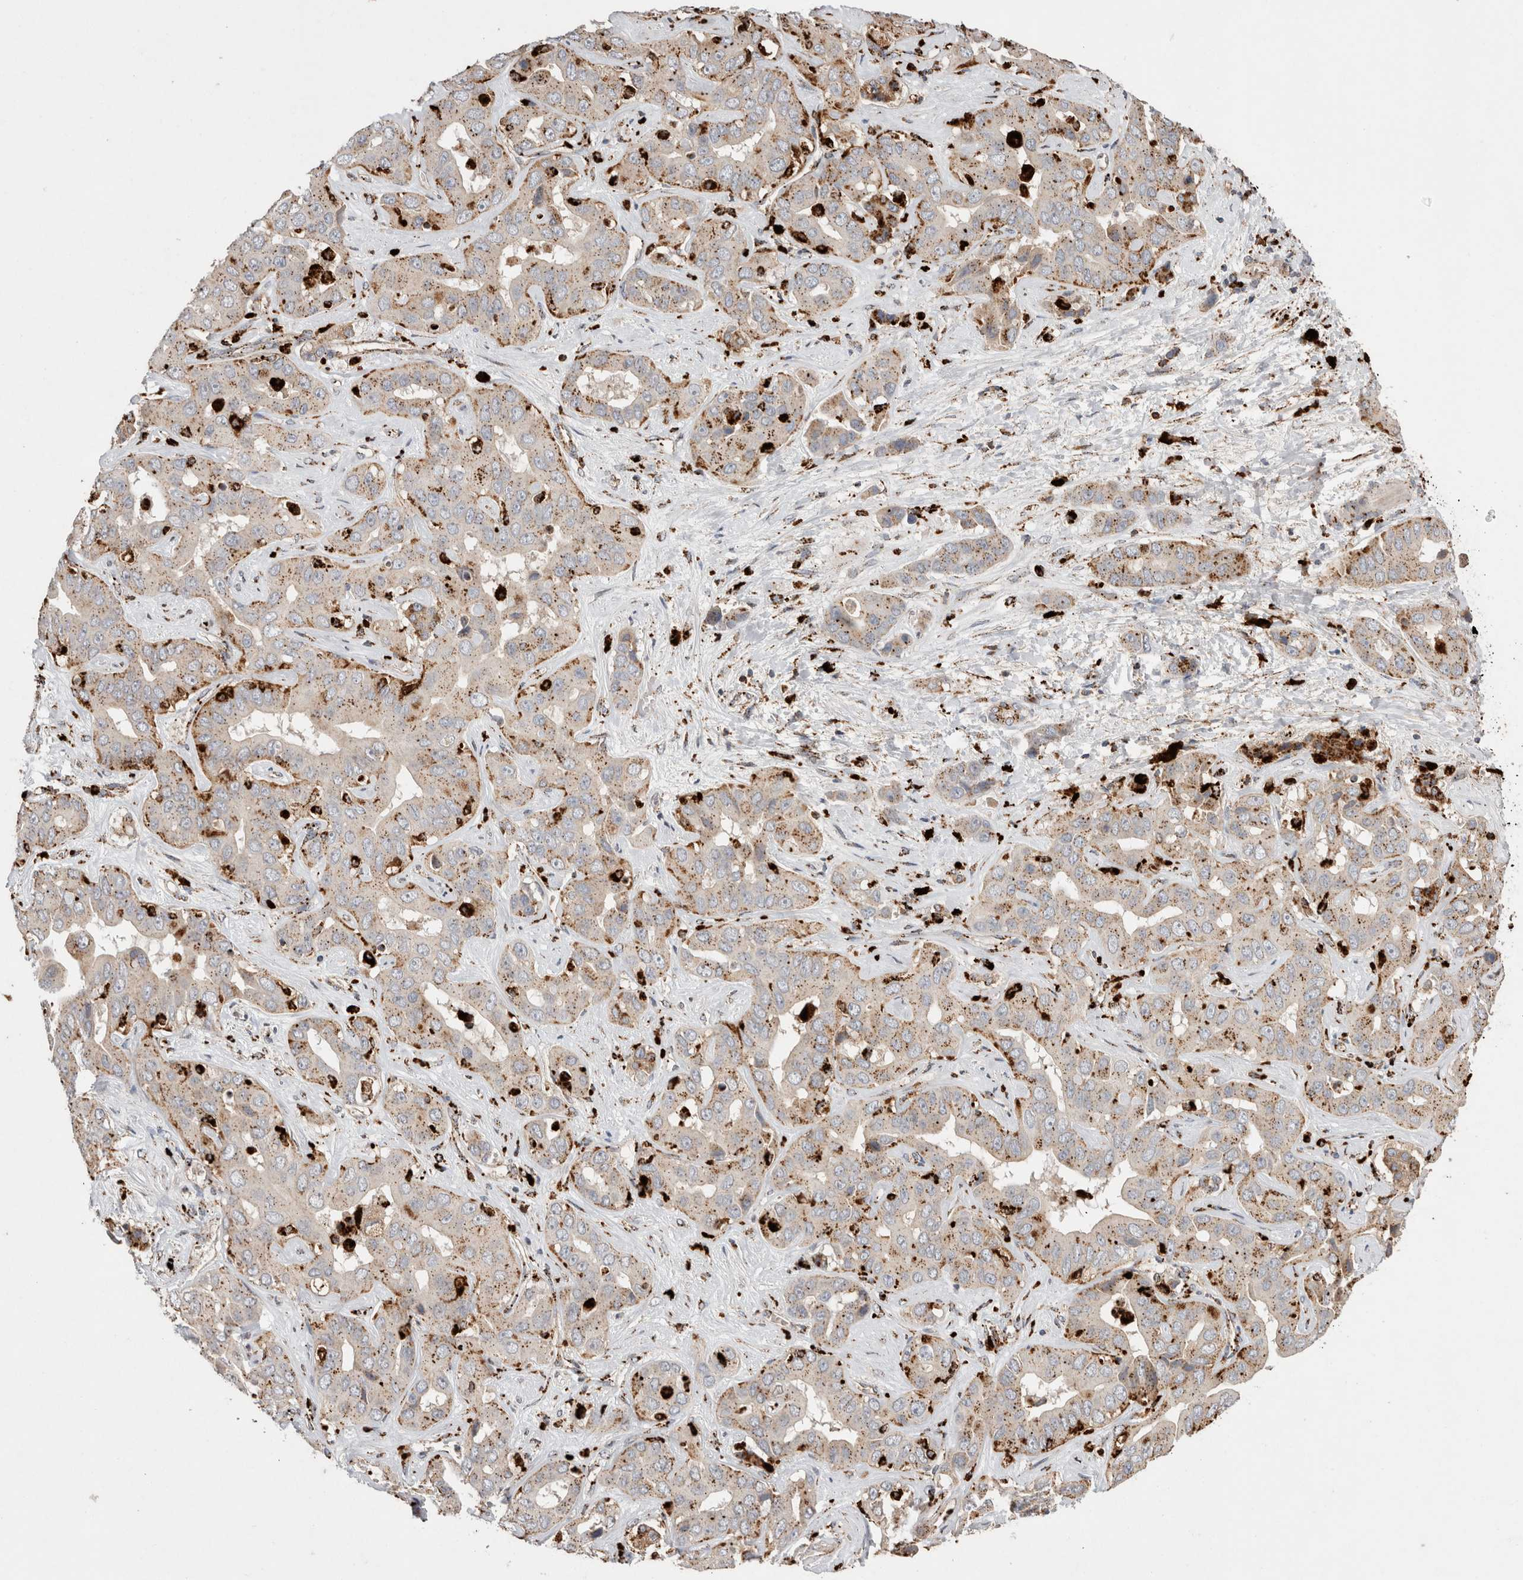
{"staining": {"intensity": "moderate", "quantity": ">75%", "location": "cytoplasmic/membranous"}, "tissue": "liver cancer", "cell_type": "Tumor cells", "image_type": "cancer", "snomed": [{"axis": "morphology", "description": "Cholangiocarcinoma"}, {"axis": "topography", "description": "Liver"}], "caption": "IHC (DAB) staining of liver cancer (cholangiocarcinoma) exhibits moderate cytoplasmic/membranous protein expression in approximately >75% of tumor cells.", "gene": "CTSA", "patient": {"sex": "female", "age": 52}}